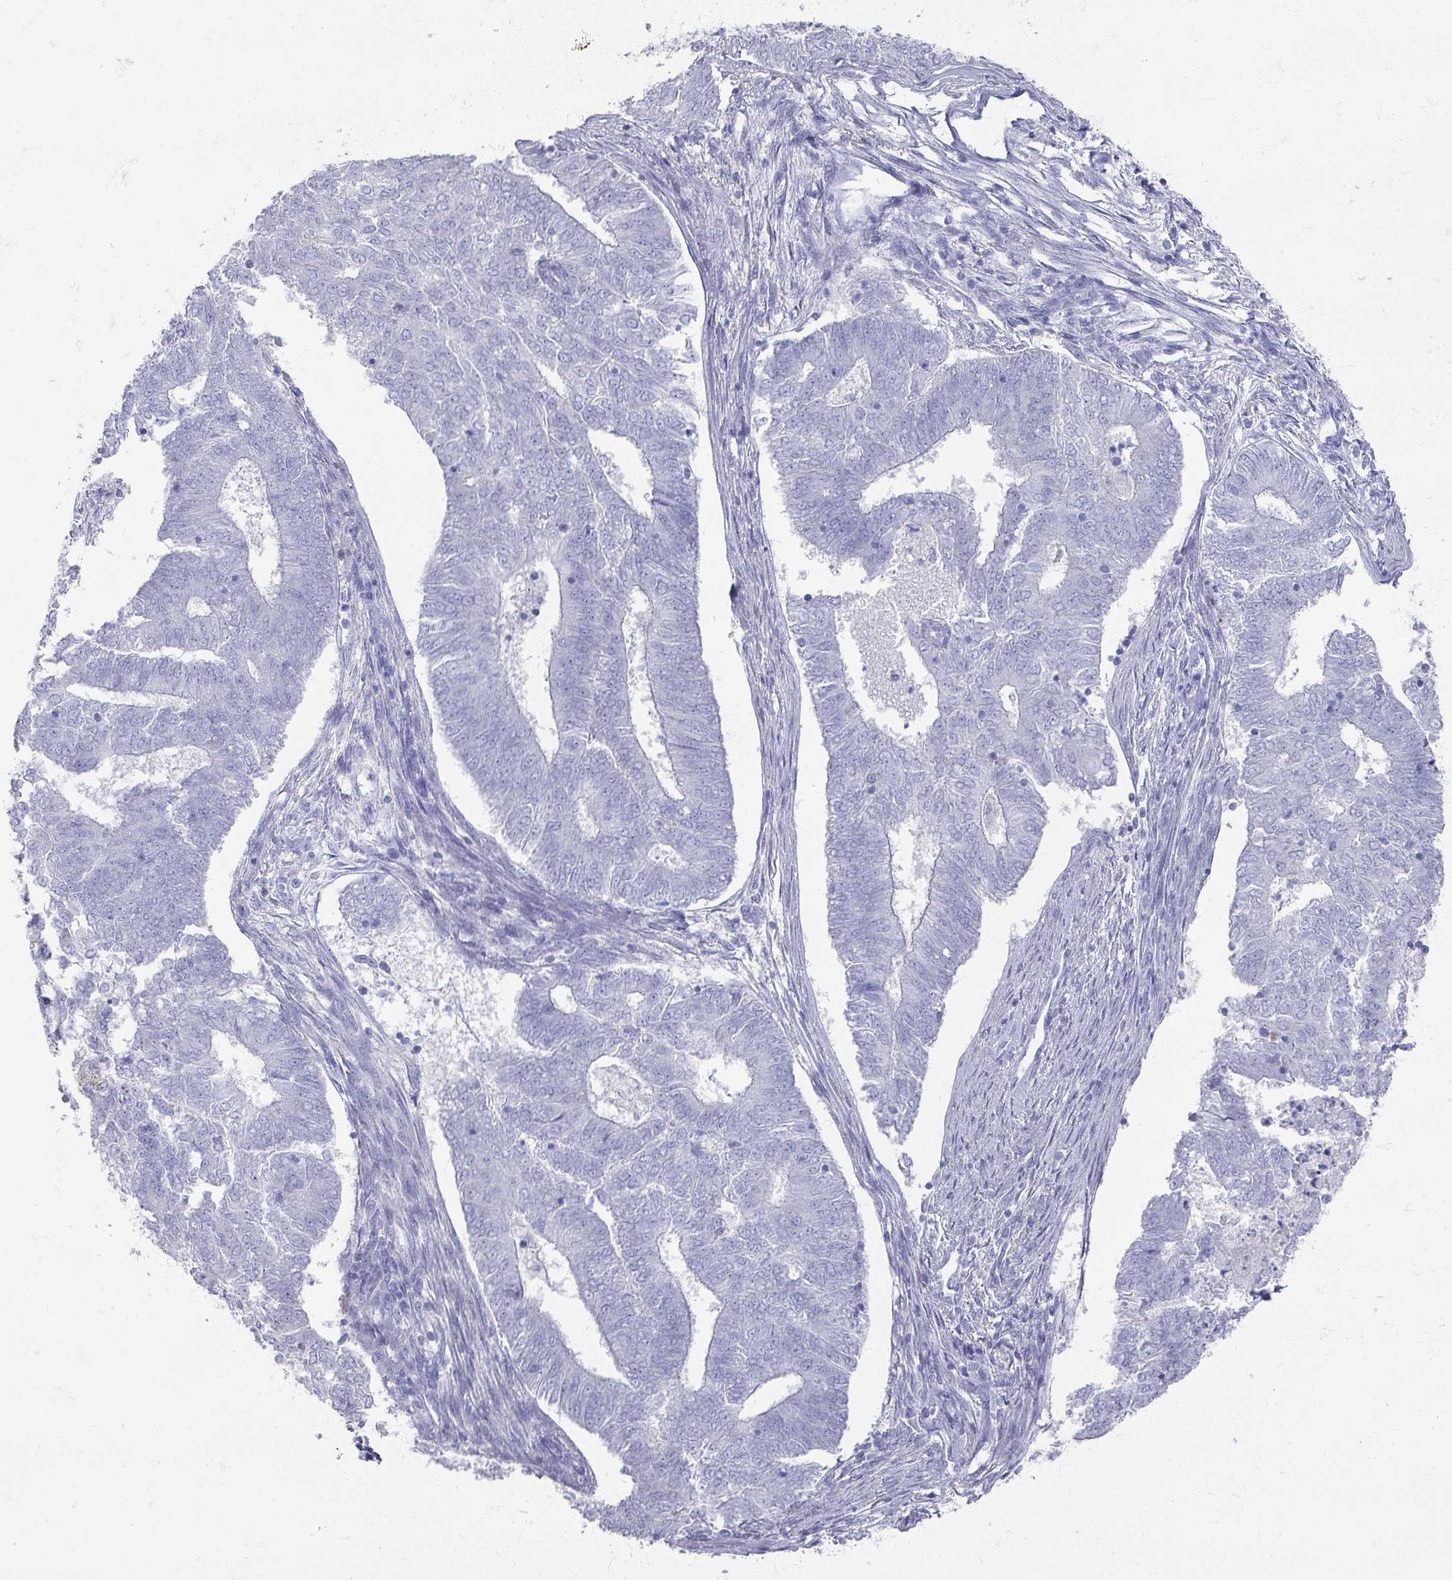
{"staining": {"intensity": "negative", "quantity": "none", "location": "none"}, "tissue": "endometrial cancer", "cell_type": "Tumor cells", "image_type": "cancer", "snomed": [{"axis": "morphology", "description": "Adenocarcinoma, NOS"}, {"axis": "topography", "description": "Endometrium"}], "caption": "Tumor cells are negative for protein expression in human endometrial cancer.", "gene": "OMG", "patient": {"sex": "female", "age": 62}}